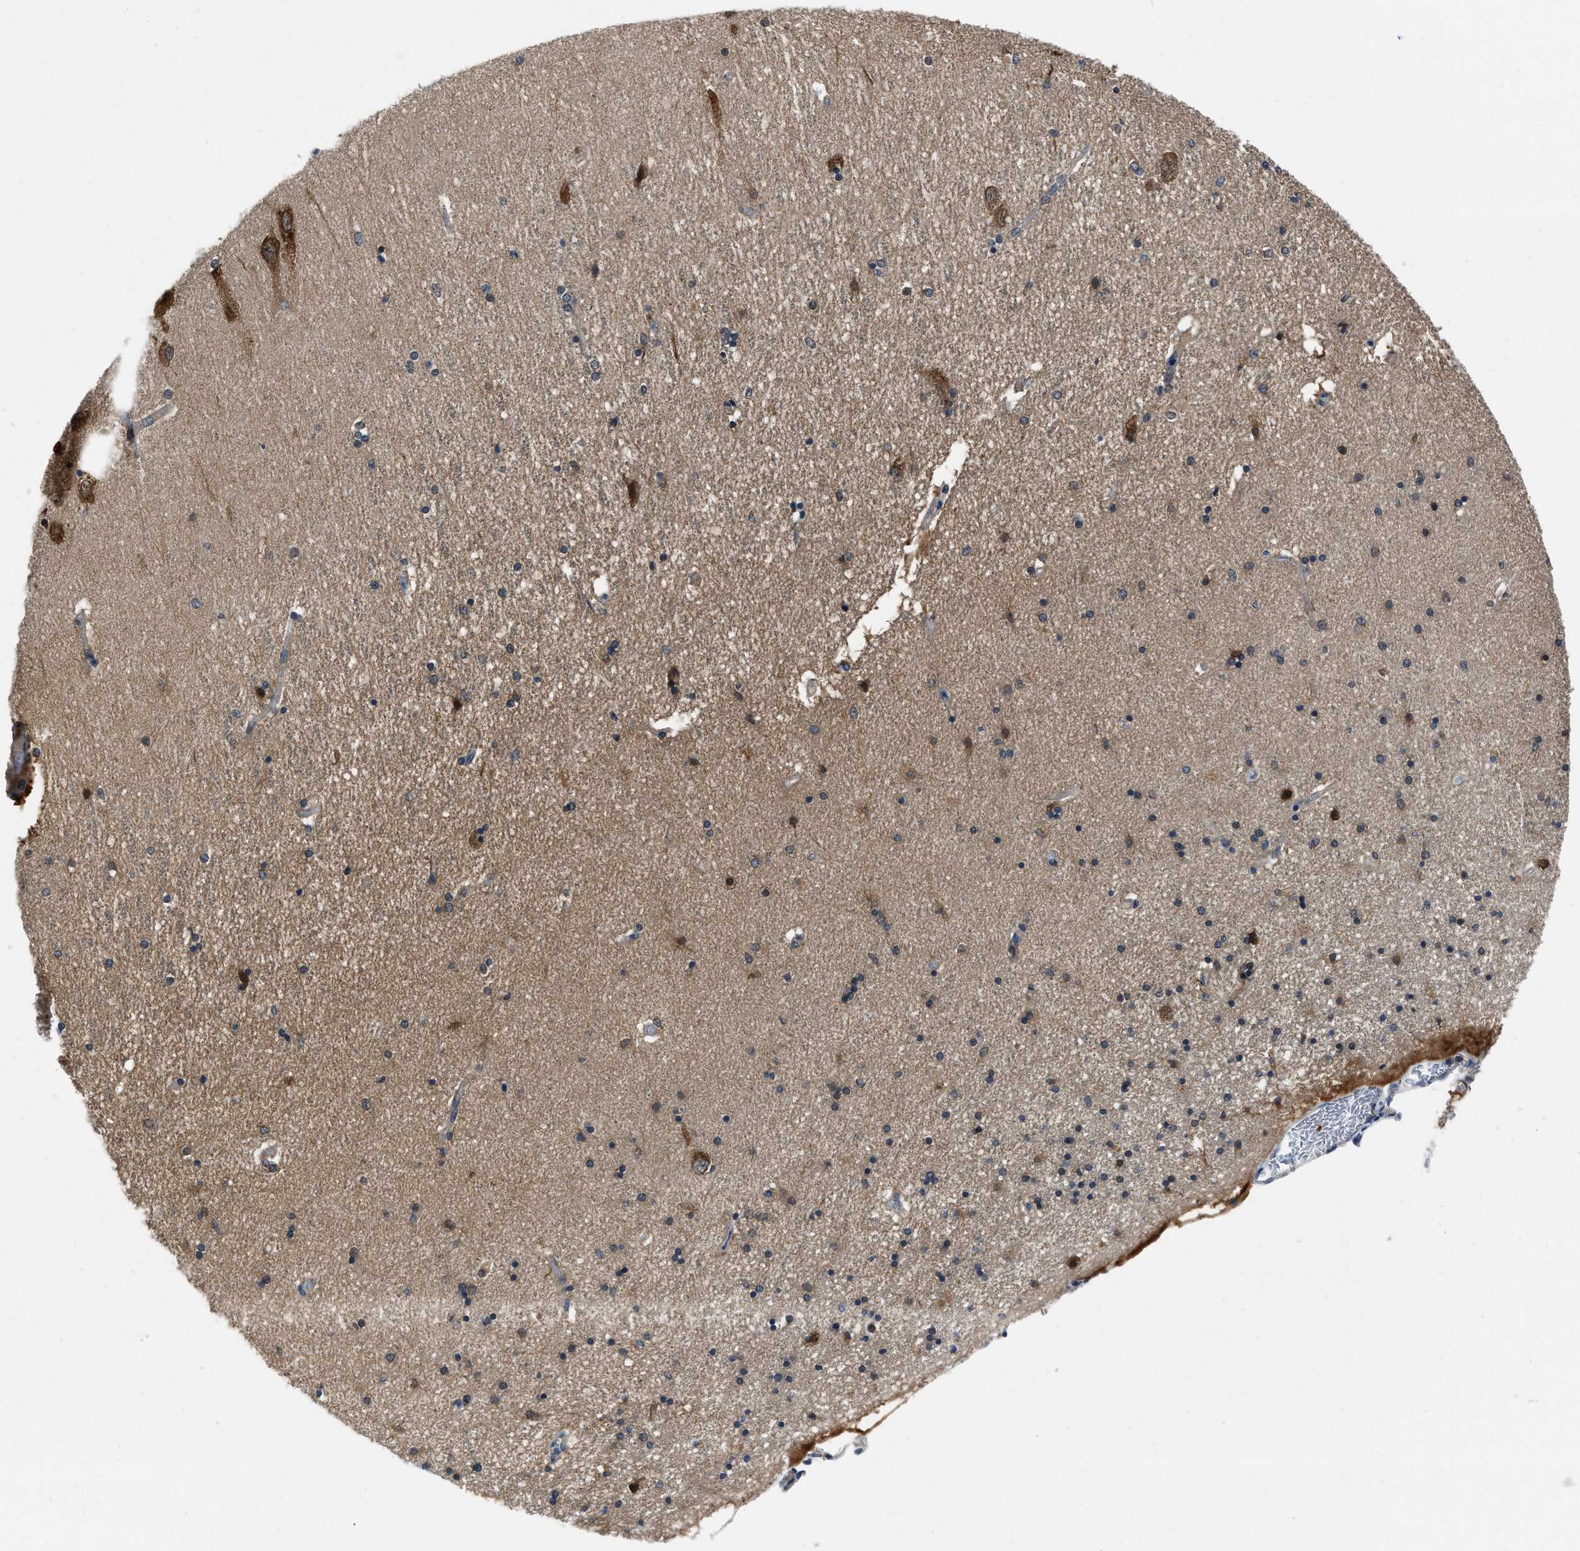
{"staining": {"intensity": "moderate", "quantity": "<25%", "location": "cytoplasmic/membranous,nuclear"}, "tissue": "hippocampus", "cell_type": "Glial cells", "image_type": "normal", "snomed": [{"axis": "morphology", "description": "Normal tissue, NOS"}, {"axis": "topography", "description": "Hippocampus"}], "caption": "Hippocampus stained for a protein (brown) exhibits moderate cytoplasmic/membranous,nuclear positive staining in approximately <25% of glial cells.", "gene": "YARS1", "patient": {"sex": "female", "age": 54}}